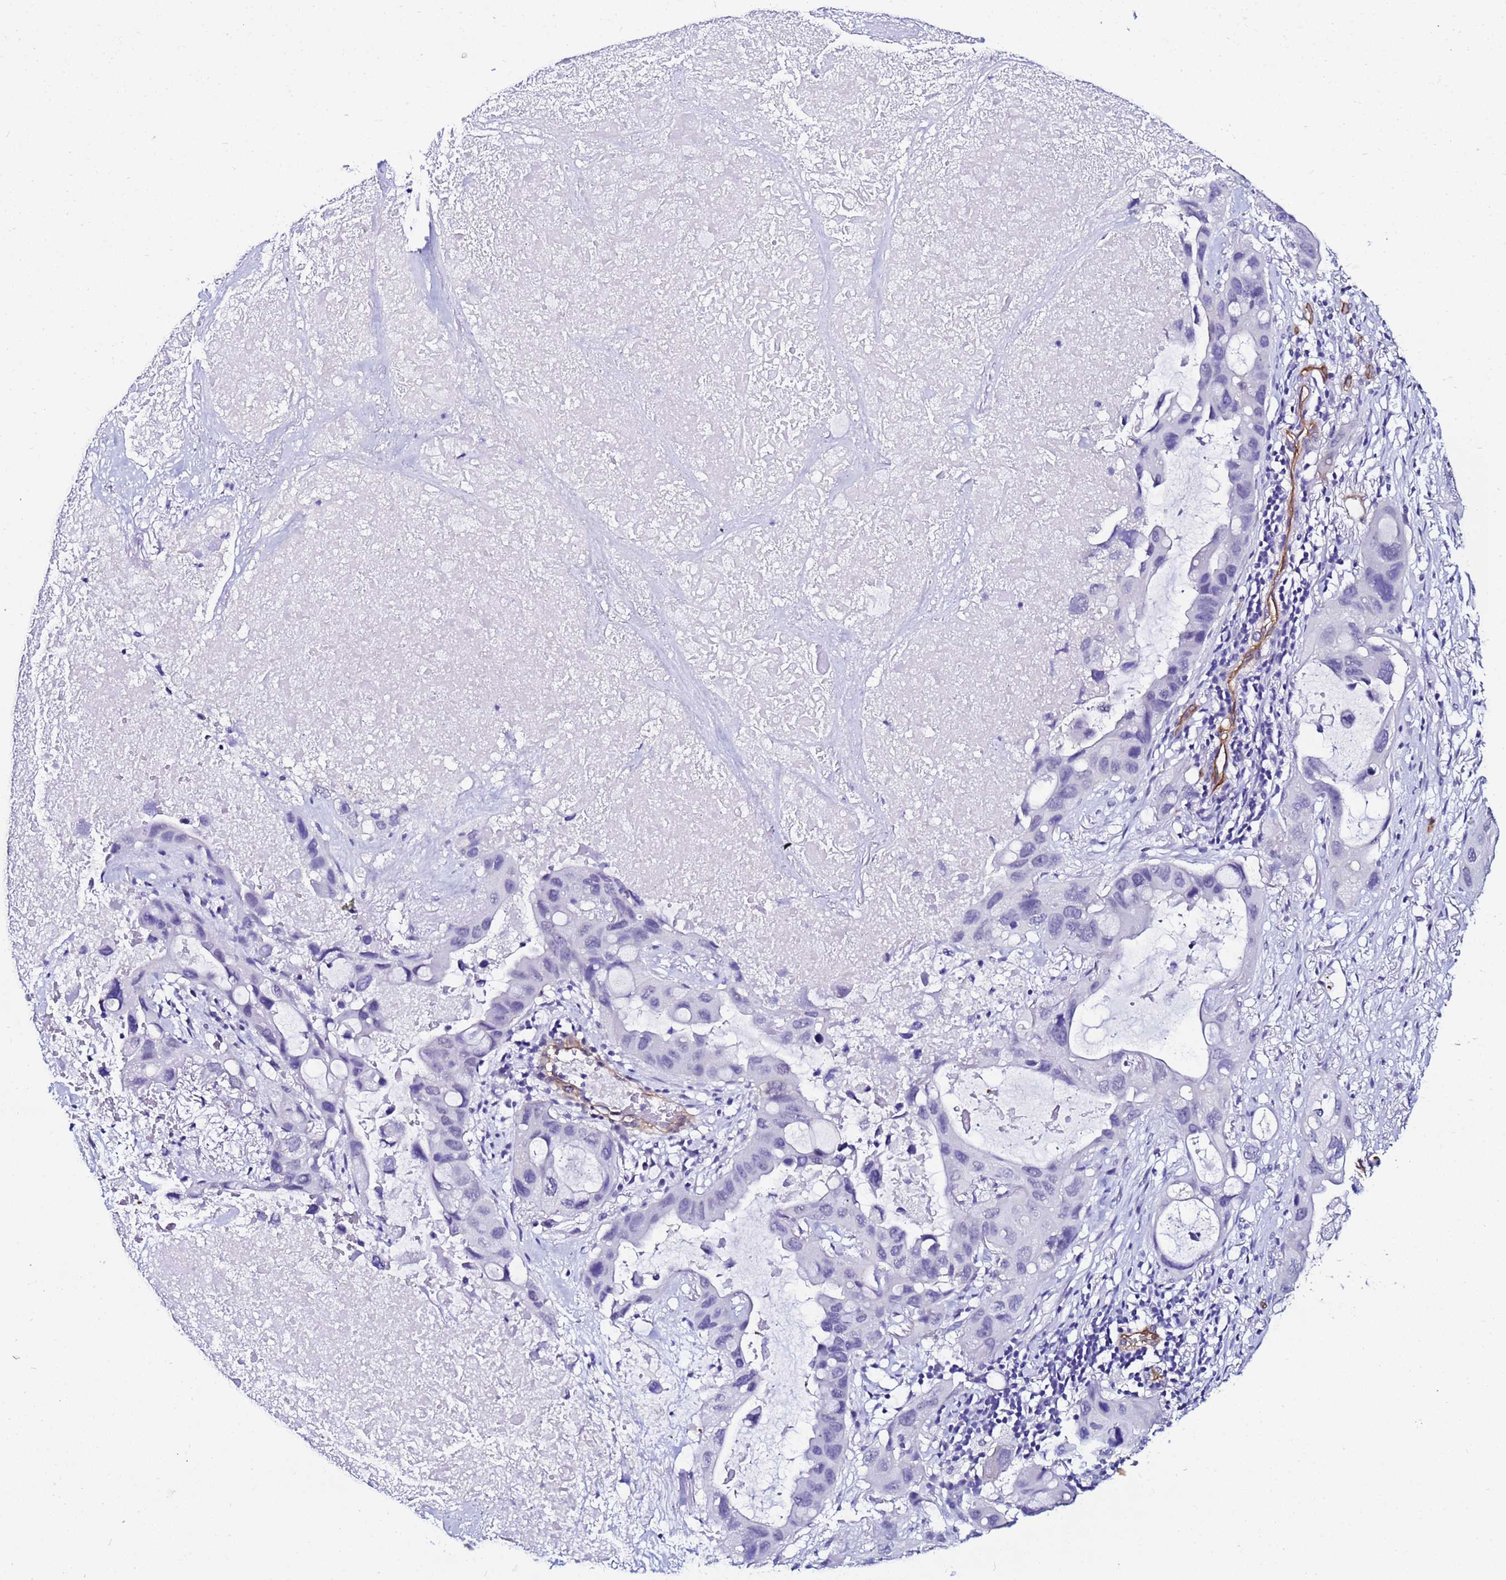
{"staining": {"intensity": "negative", "quantity": "none", "location": "none"}, "tissue": "lung cancer", "cell_type": "Tumor cells", "image_type": "cancer", "snomed": [{"axis": "morphology", "description": "Squamous cell carcinoma, NOS"}, {"axis": "topography", "description": "Lung"}], "caption": "Immunohistochemistry photomicrograph of neoplastic tissue: human lung cancer (squamous cell carcinoma) stained with DAB reveals no significant protein staining in tumor cells. The staining is performed using DAB brown chromogen with nuclei counter-stained in using hematoxylin.", "gene": "DEFB104A", "patient": {"sex": "female", "age": 73}}